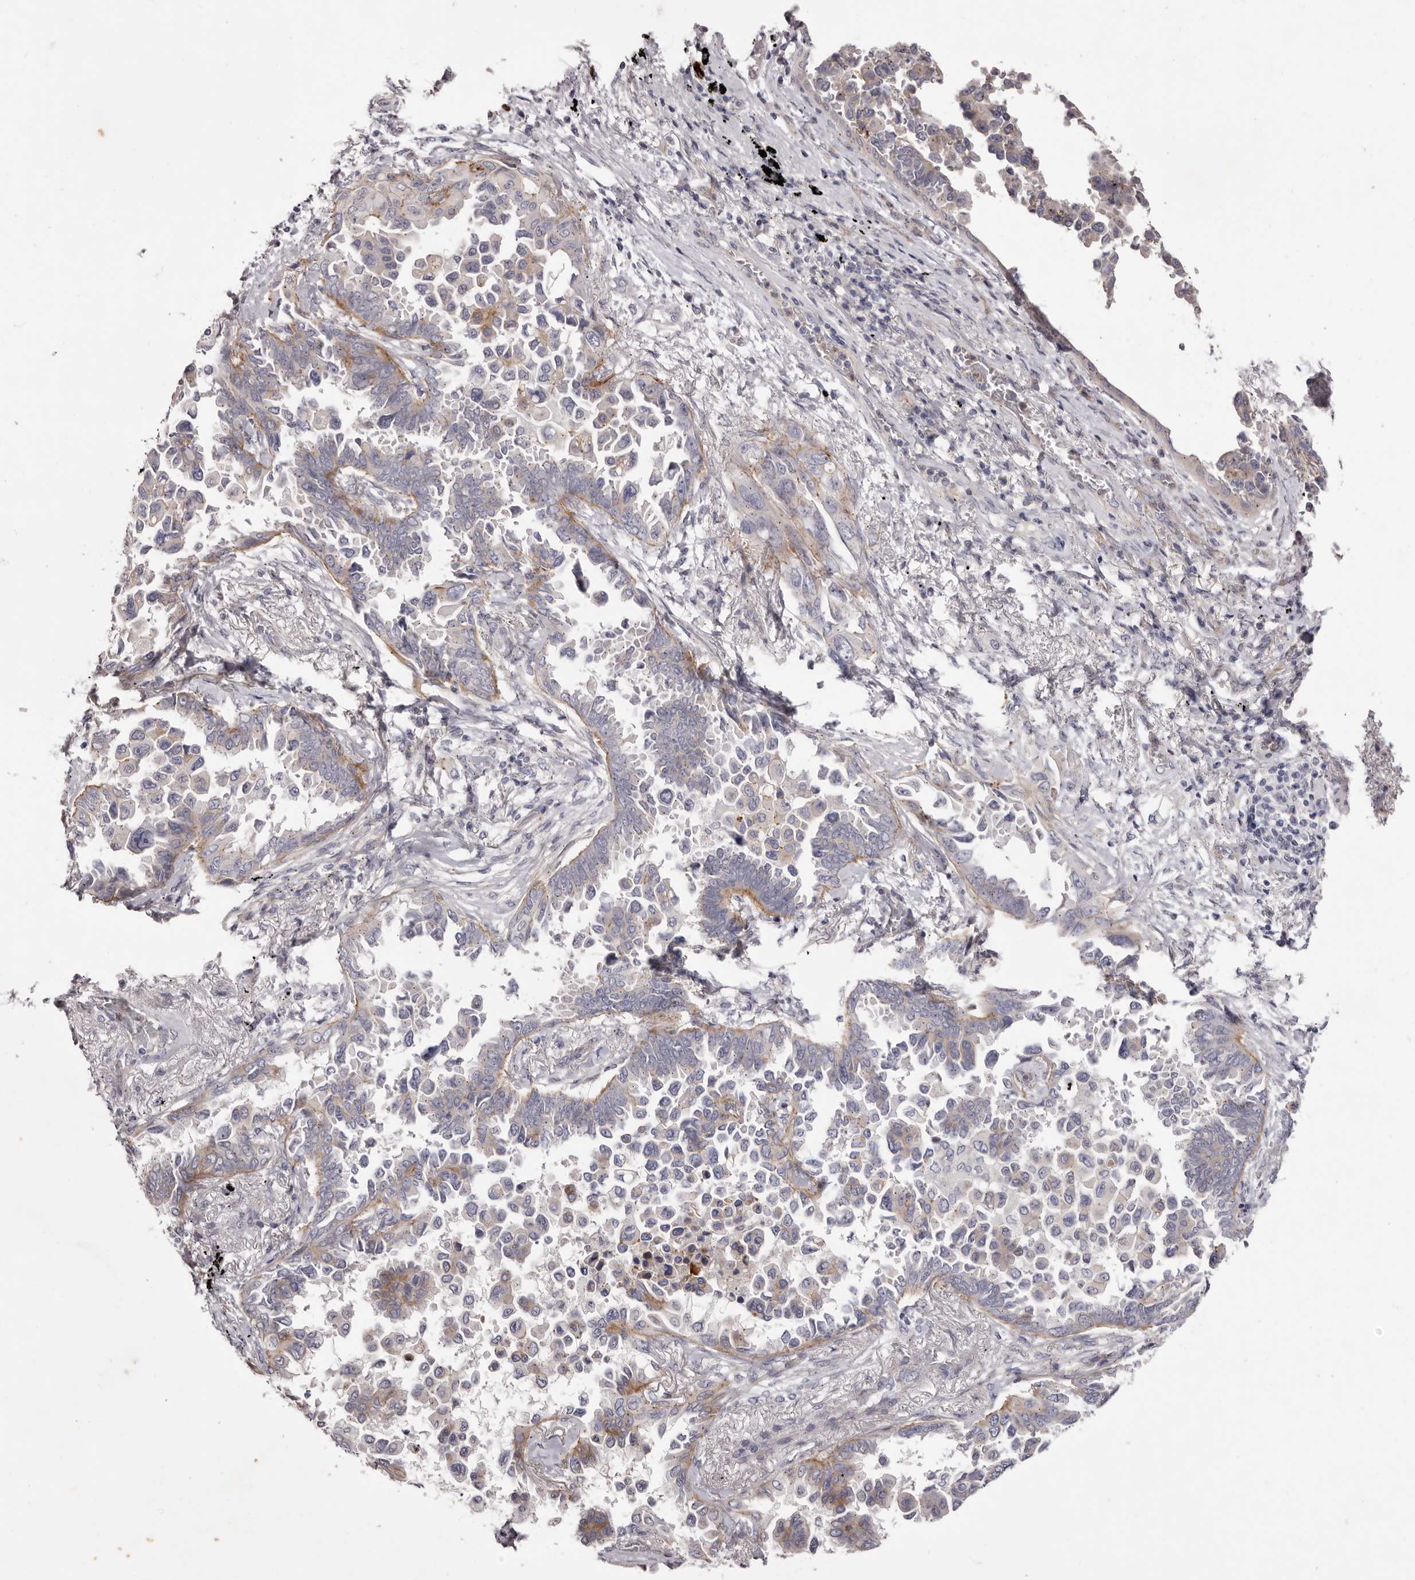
{"staining": {"intensity": "moderate", "quantity": "25%-75%", "location": "cytoplasmic/membranous"}, "tissue": "lung cancer", "cell_type": "Tumor cells", "image_type": "cancer", "snomed": [{"axis": "morphology", "description": "Adenocarcinoma, NOS"}, {"axis": "topography", "description": "Lung"}], "caption": "Immunohistochemical staining of lung cancer reveals medium levels of moderate cytoplasmic/membranous expression in approximately 25%-75% of tumor cells.", "gene": "PEG10", "patient": {"sex": "female", "age": 67}}